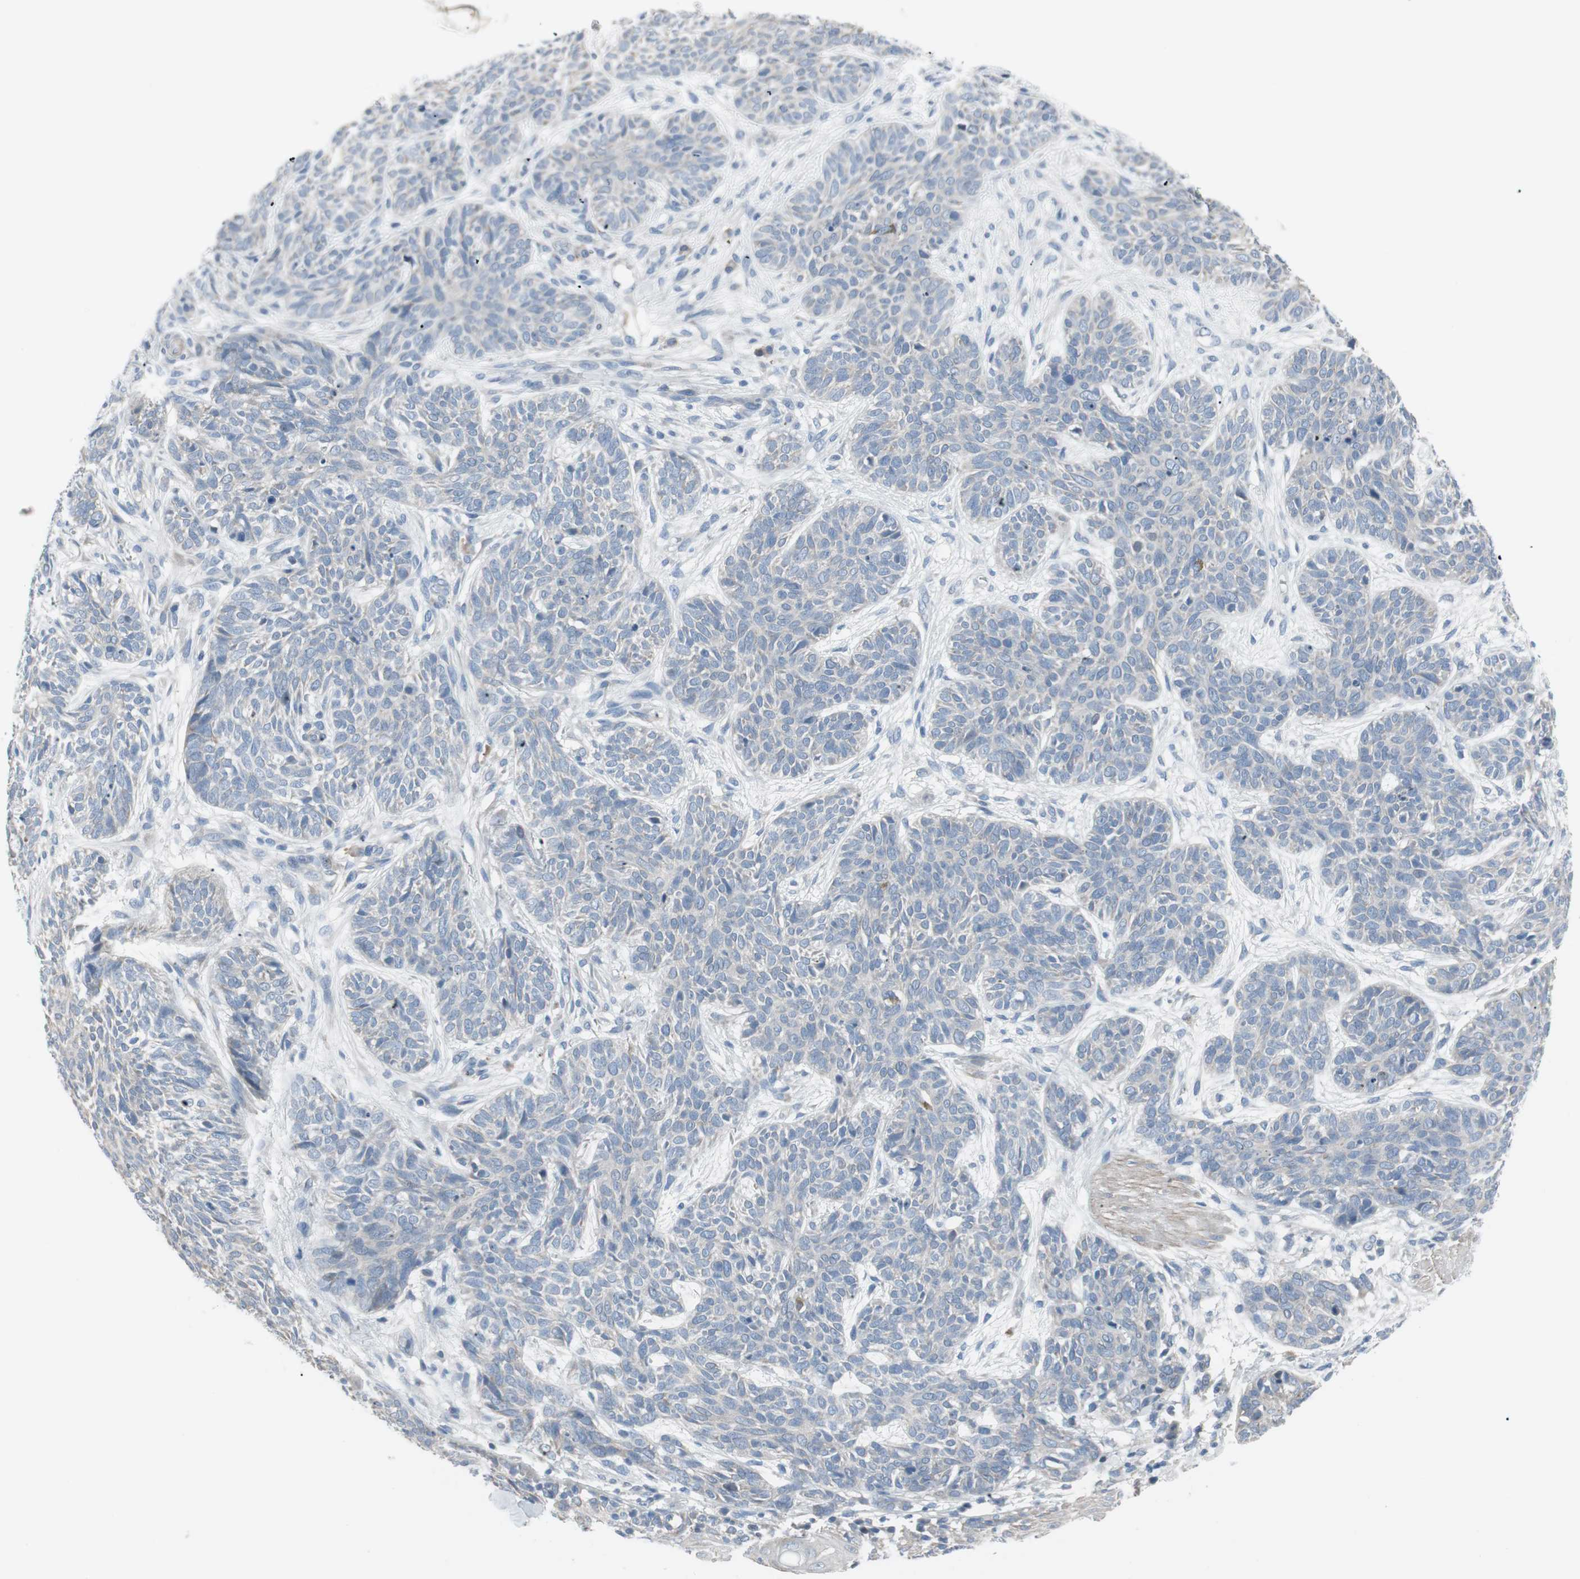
{"staining": {"intensity": "negative", "quantity": "none", "location": "none"}, "tissue": "skin cancer", "cell_type": "Tumor cells", "image_type": "cancer", "snomed": [{"axis": "morphology", "description": "Normal tissue, NOS"}, {"axis": "morphology", "description": "Basal cell carcinoma"}, {"axis": "topography", "description": "Skin"}], "caption": "High magnification brightfield microscopy of skin cancer stained with DAB (brown) and counterstained with hematoxylin (blue): tumor cells show no significant staining.", "gene": "PIGR", "patient": {"sex": "male", "age": 52}}